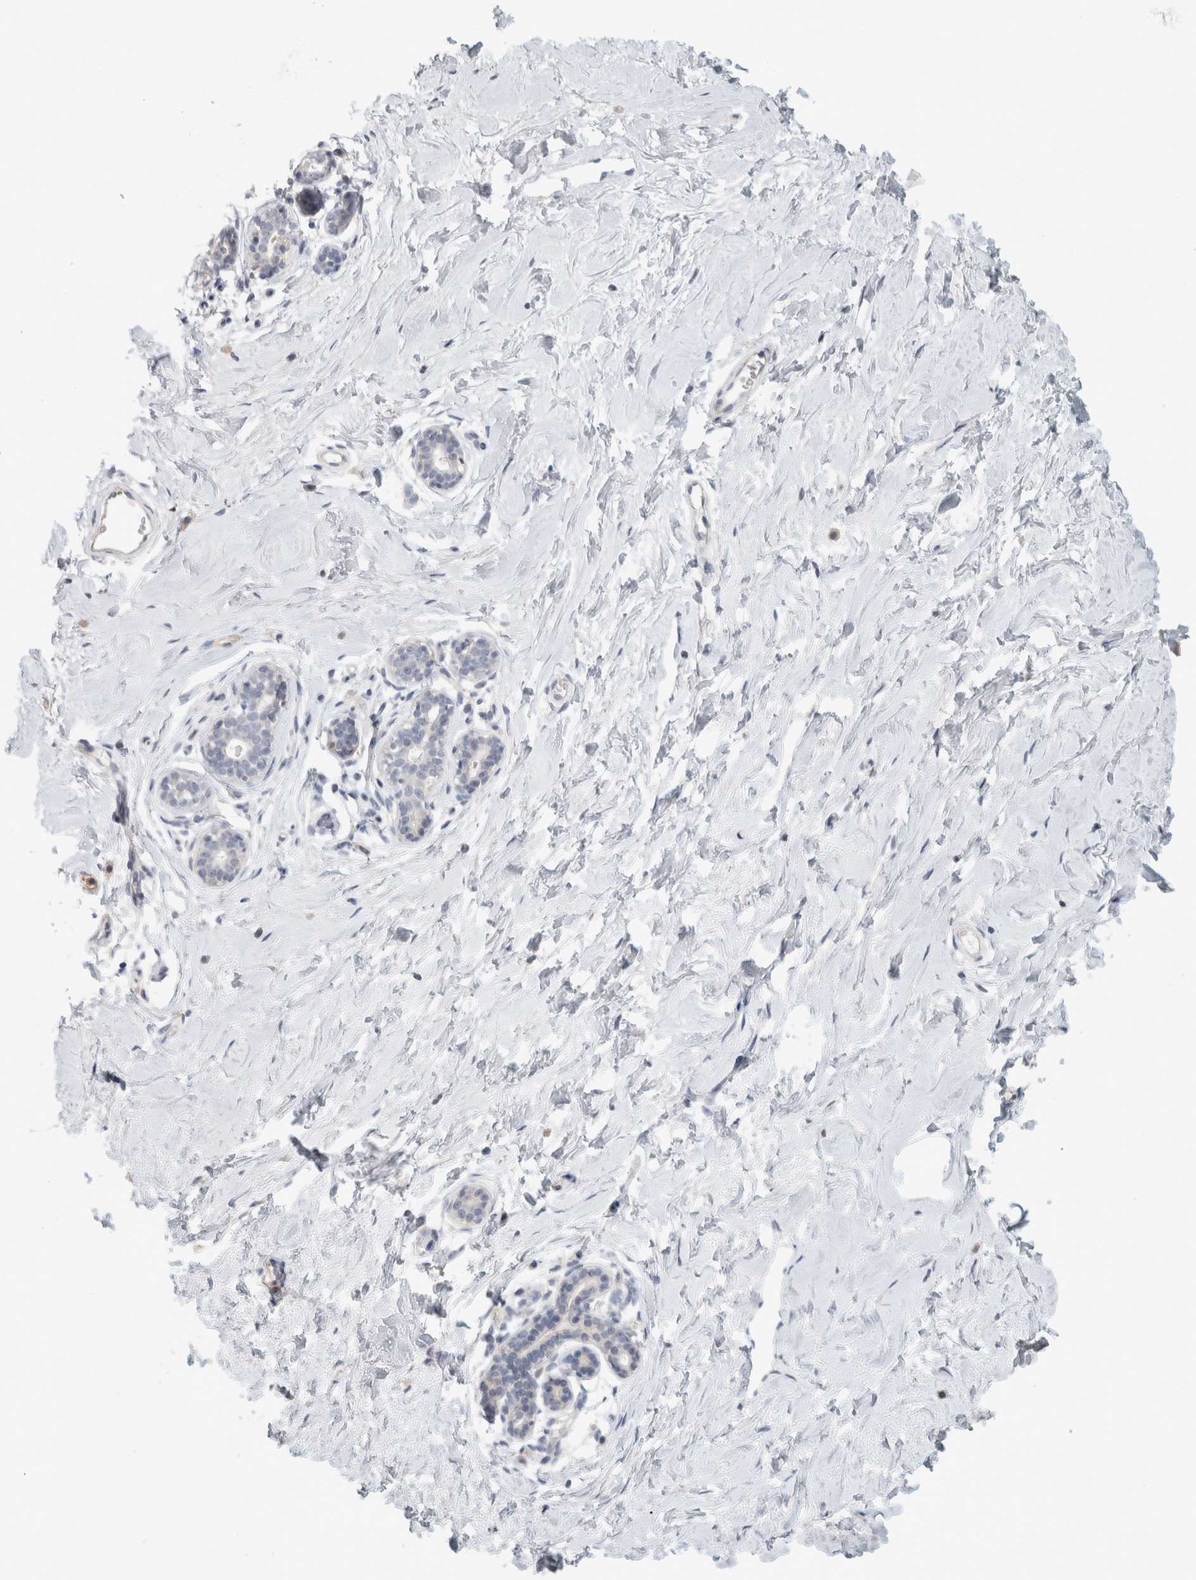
{"staining": {"intensity": "negative", "quantity": "none", "location": "none"}, "tissue": "breast", "cell_type": "Adipocytes", "image_type": "normal", "snomed": [{"axis": "morphology", "description": "Normal tissue, NOS"}, {"axis": "morphology", "description": "Adenoma, NOS"}, {"axis": "topography", "description": "Breast"}], "caption": "DAB immunohistochemical staining of unremarkable human breast shows no significant positivity in adipocytes.", "gene": "SCIN", "patient": {"sex": "female", "age": 23}}